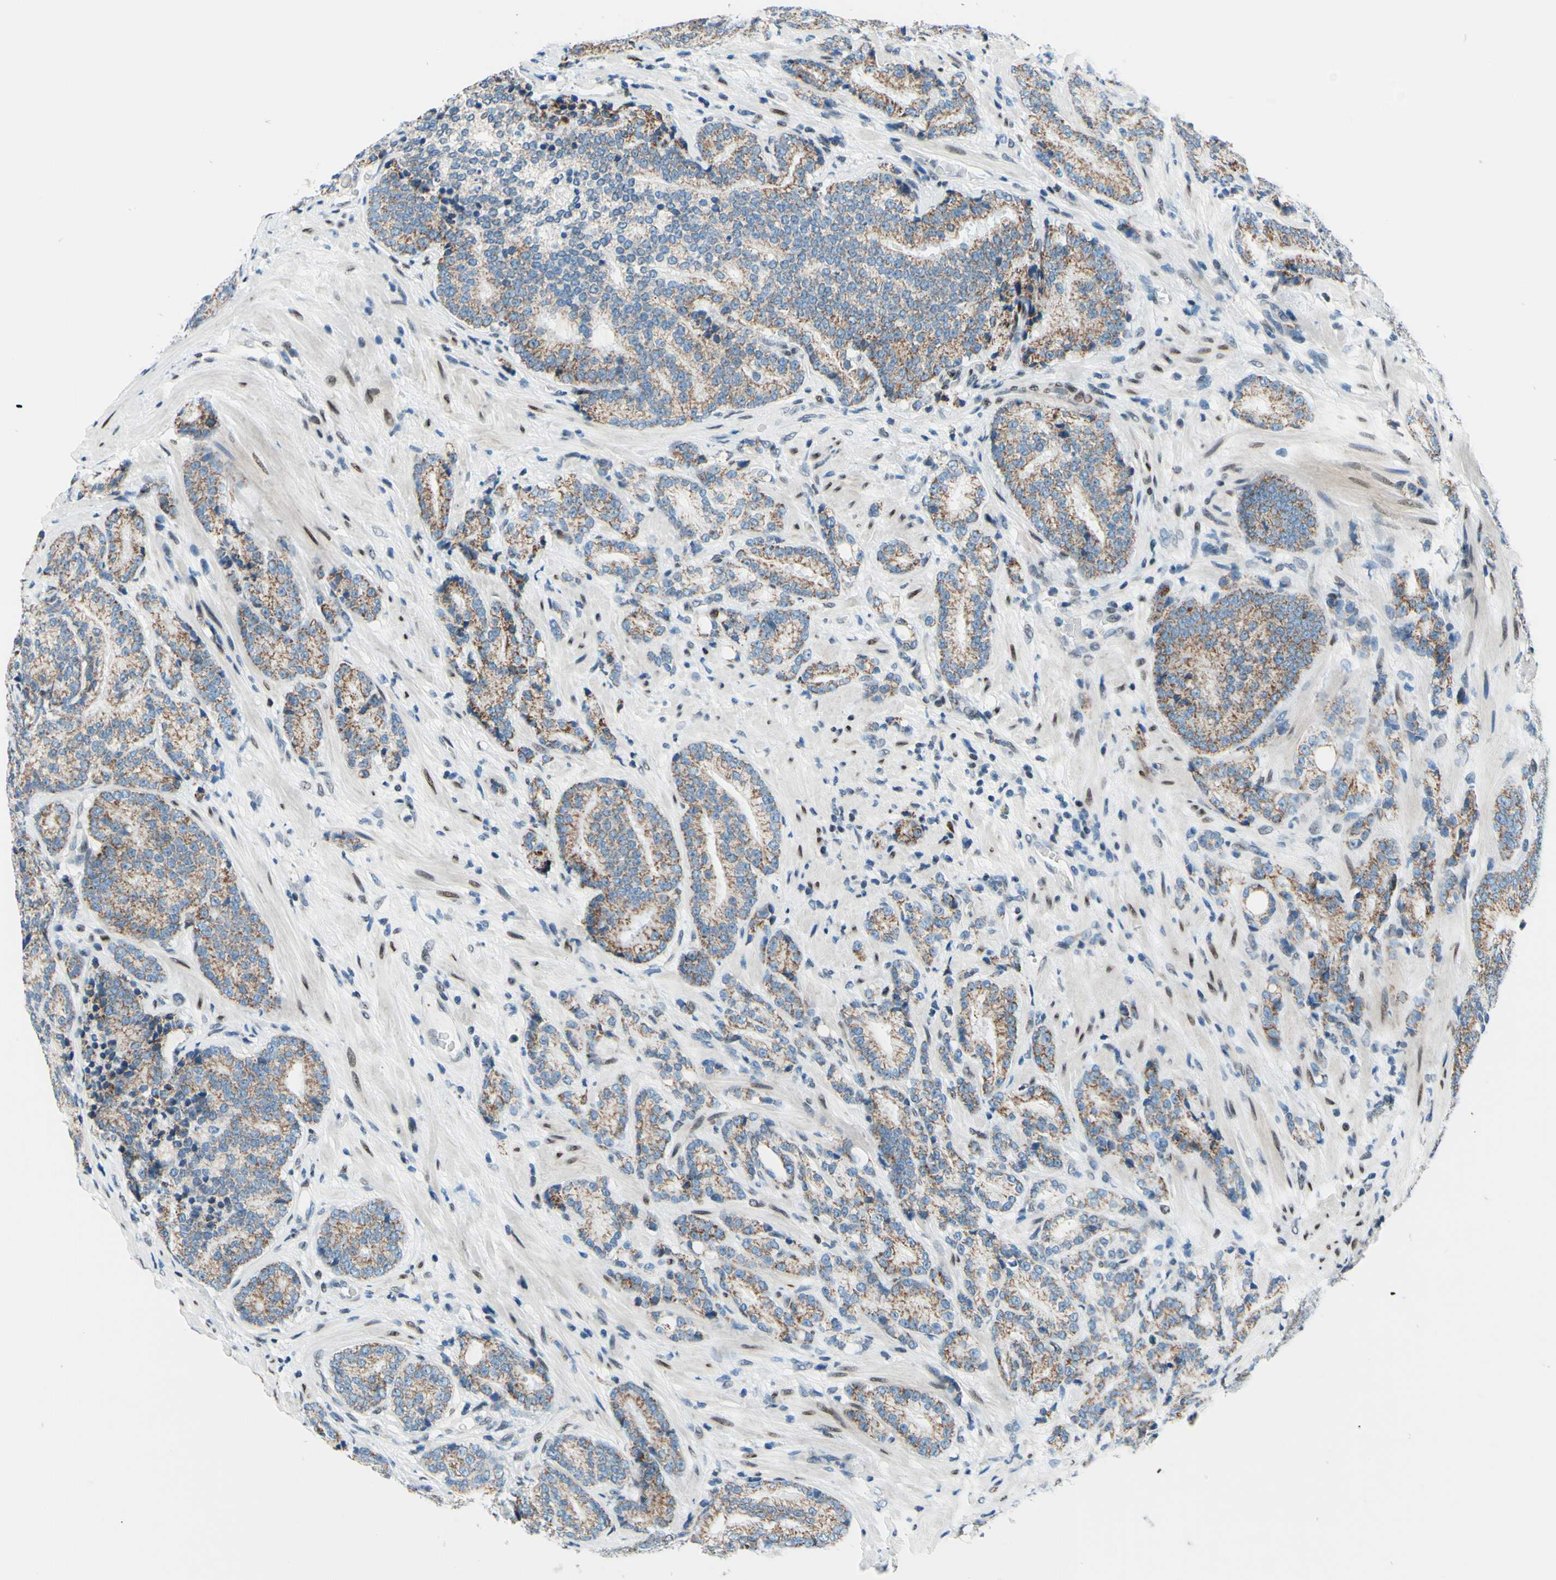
{"staining": {"intensity": "weak", "quantity": ">75%", "location": "cytoplasmic/membranous"}, "tissue": "prostate cancer", "cell_type": "Tumor cells", "image_type": "cancer", "snomed": [{"axis": "morphology", "description": "Adenocarcinoma, High grade"}, {"axis": "topography", "description": "Prostate"}], "caption": "IHC image of neoplastic tissue: prostate high-grade adenocarcinoma stained using immunohistochemistry displays low levels of weak protein expression localized specifically in the cytoplasmic/membranous of tumor cells, appearing as a cytoplasmic/membranous brown color.", "gene": "CBX7", "patient": {"sex": "male", "age": 61}}